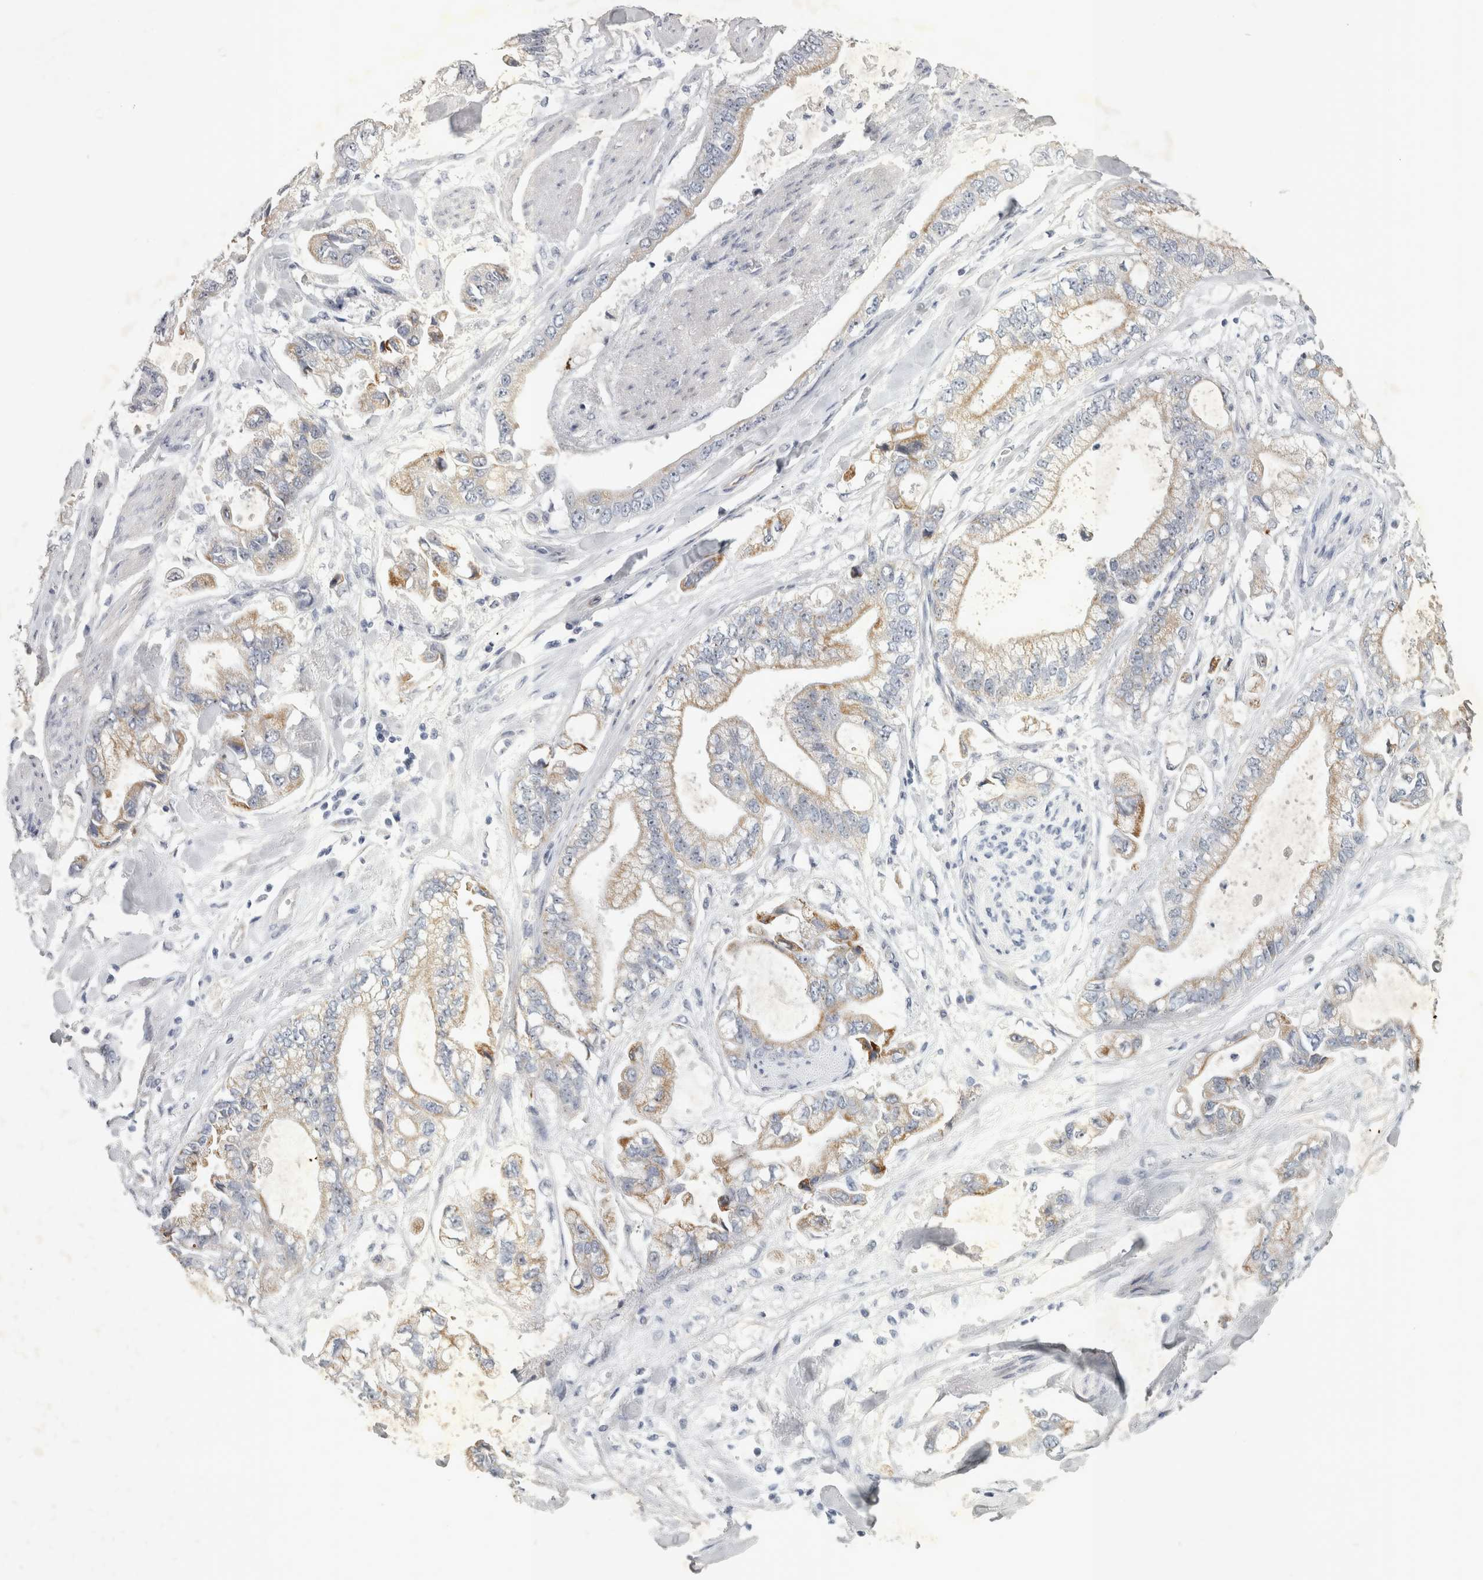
{"staining": {"intensity": "moderate", "quantity": "25%-75%", "location": "cytoplasmic/membranous"}, "tissue": "stomach cancer", "cell_type": "Tumor cells", "image_type": "cancer", "snomed": [{"axis": "morphology", "description": "Normal tissue, NOS"}, {"axis": "morphology", "description": "Adenocarcinoma, NOS"}, {"axis": "topography", "description": "Stomach"}], "caption": "Human stomach adenocarcinoma stained with a protein marker exhibits moderate staining in tumor cells.", "gene": "FXYD7", "patient": {"sex": "male", "age": 62}}